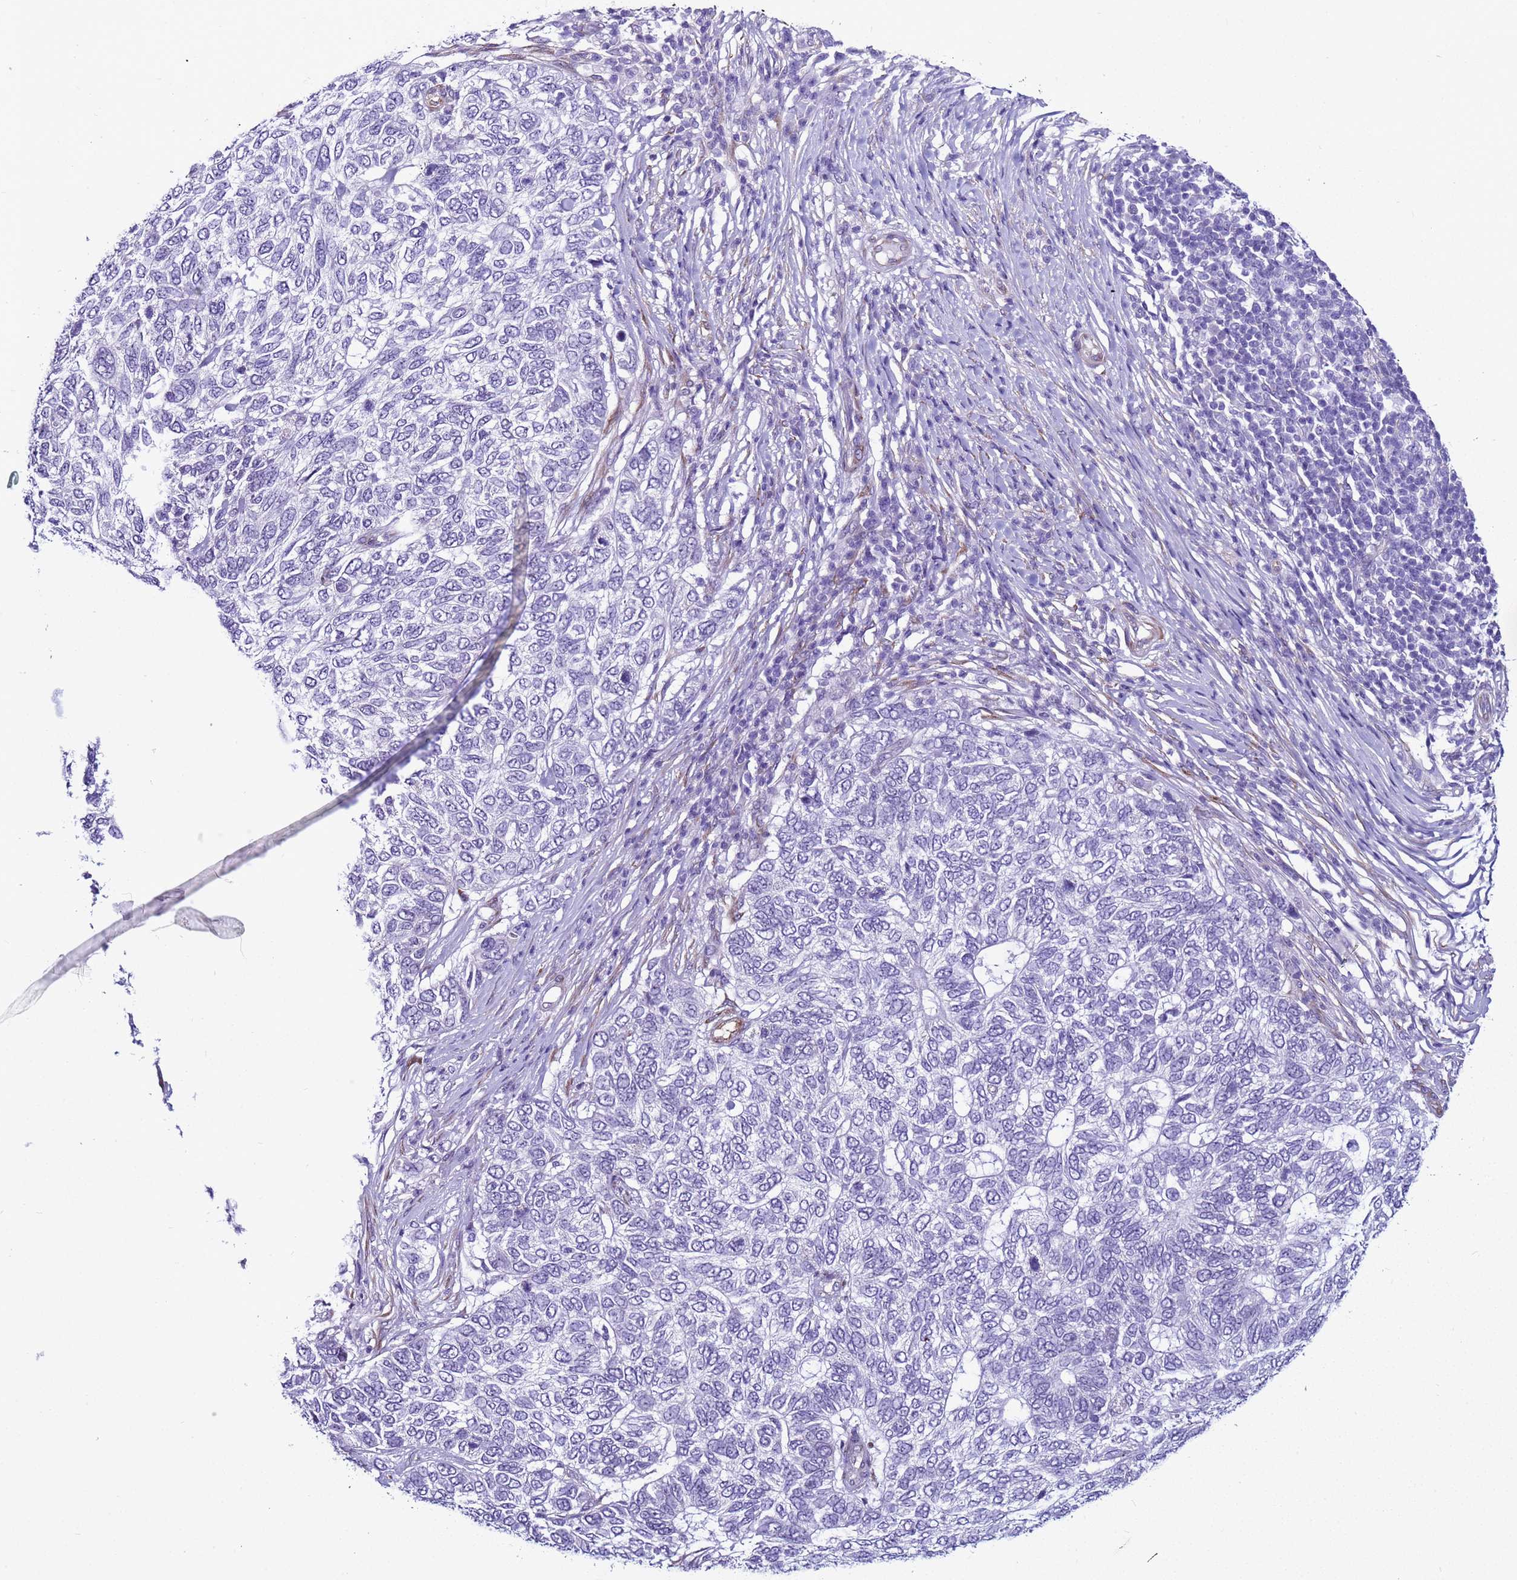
{"staining": {"intensity": "negative", "quantity": "none", "location": "none"}, "tissue": "skin cancer", "cell_type": "Tumor cells", "image_type": "cancer", "snomed": [{"axis": "morphology", "description": "Basal cell carcinoma"}, {"axis": "topography", "description": "Skin"}], "caption": "DAB immunohistochemical staining of skin basal cell carcinoma exhibits no significant positivity in tumor cells.", "gene": "LRRC10B", "patient": {"sex": "female", "age": 65}}